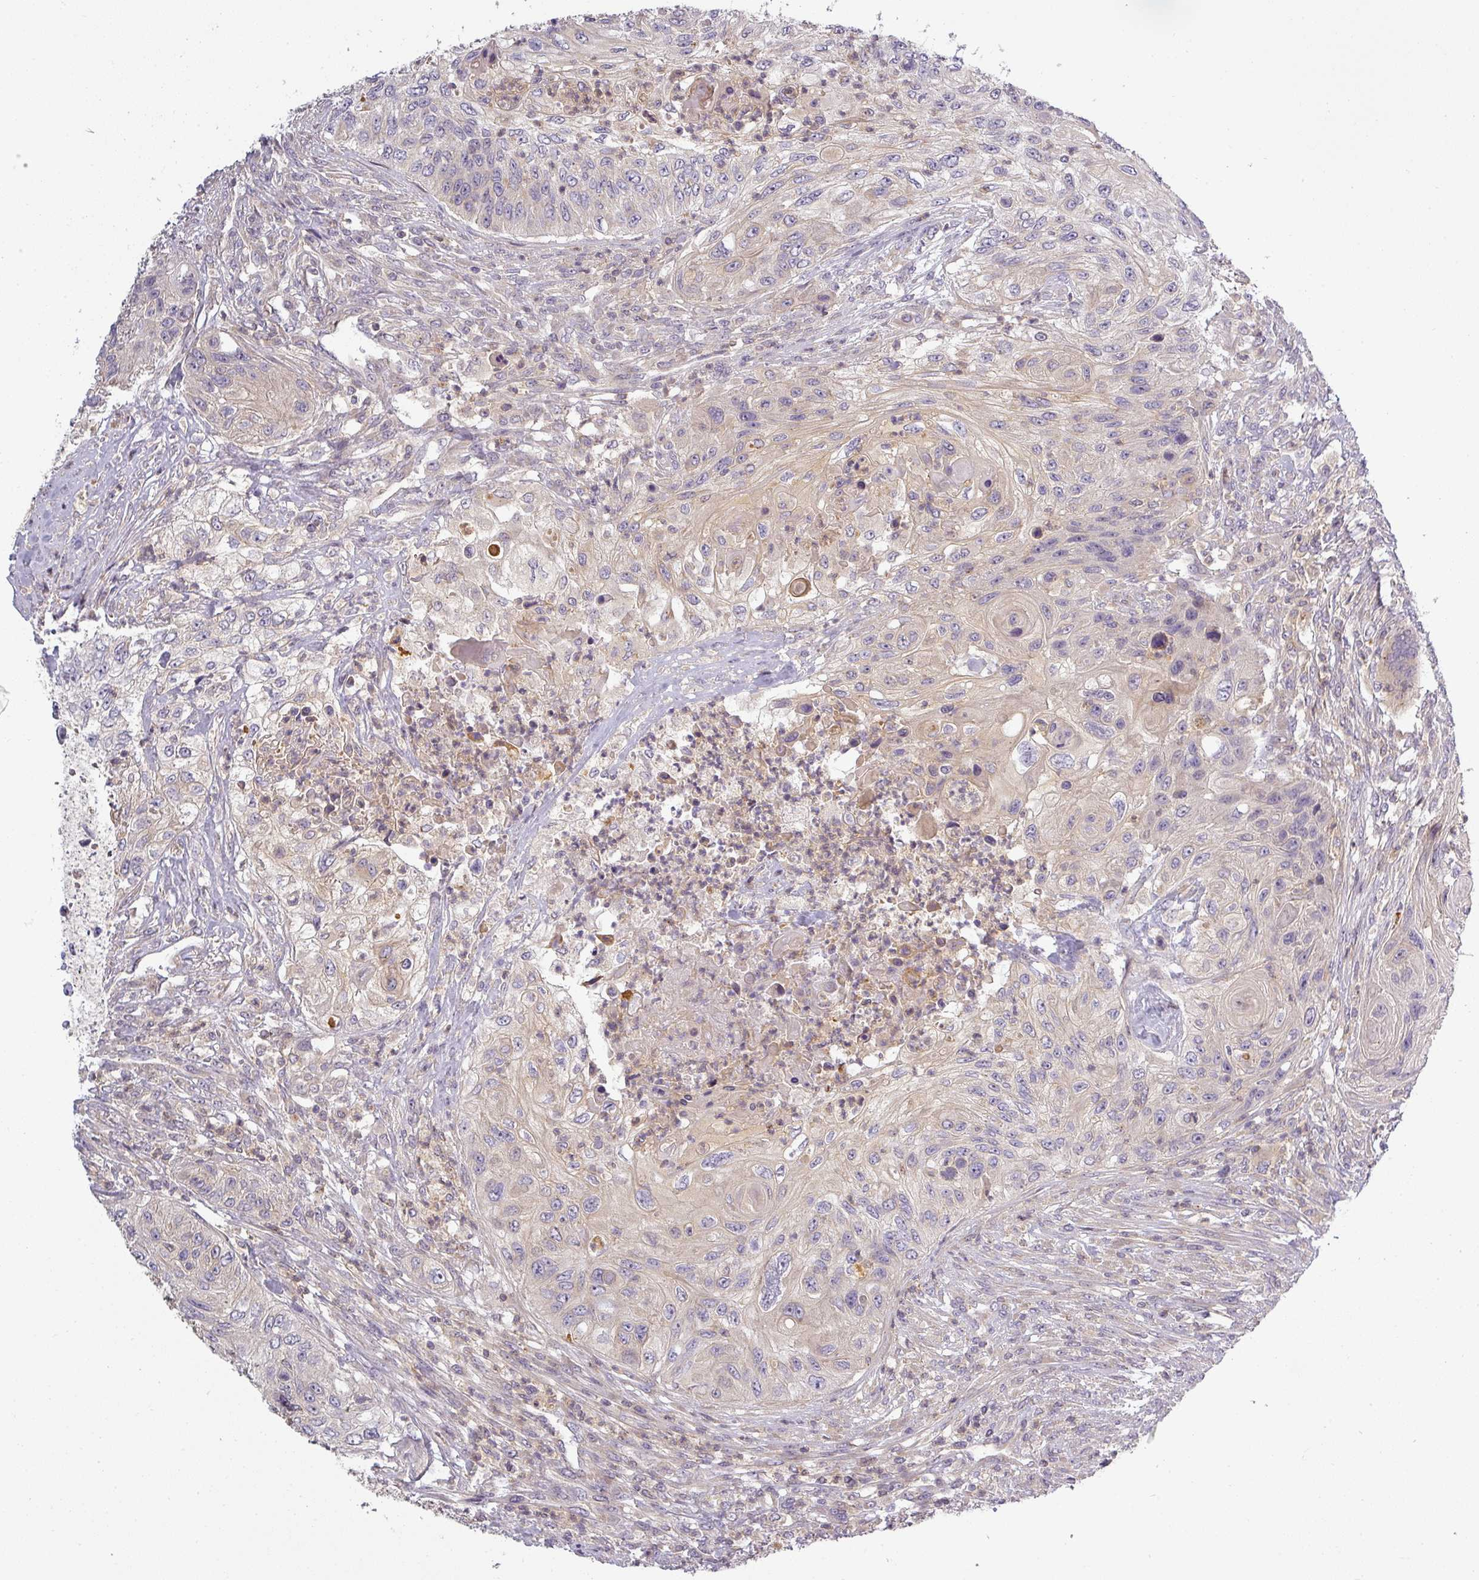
{"staining": {"intensity": "weak", "quantity": "<25%", "location": "cytoplasmic/membranous"}, "tissue": "urothelial cancer", "cell_type": "Tumor cells", "image_type": "cancer", "snomed": [{"axis": "morphology", "description": "Urothelial carcinoma, High grade"}, {"axis": "topography", "description": "Urinary bladder"}], "caption": "A high-resolution histopathology image shows IHC staining of urothelial cancer, which shows no significant positivity in tumor cells. Nuclei are stained in blue.", "gene": "NIN", "patient": {"sex": "female", "age": 60}}